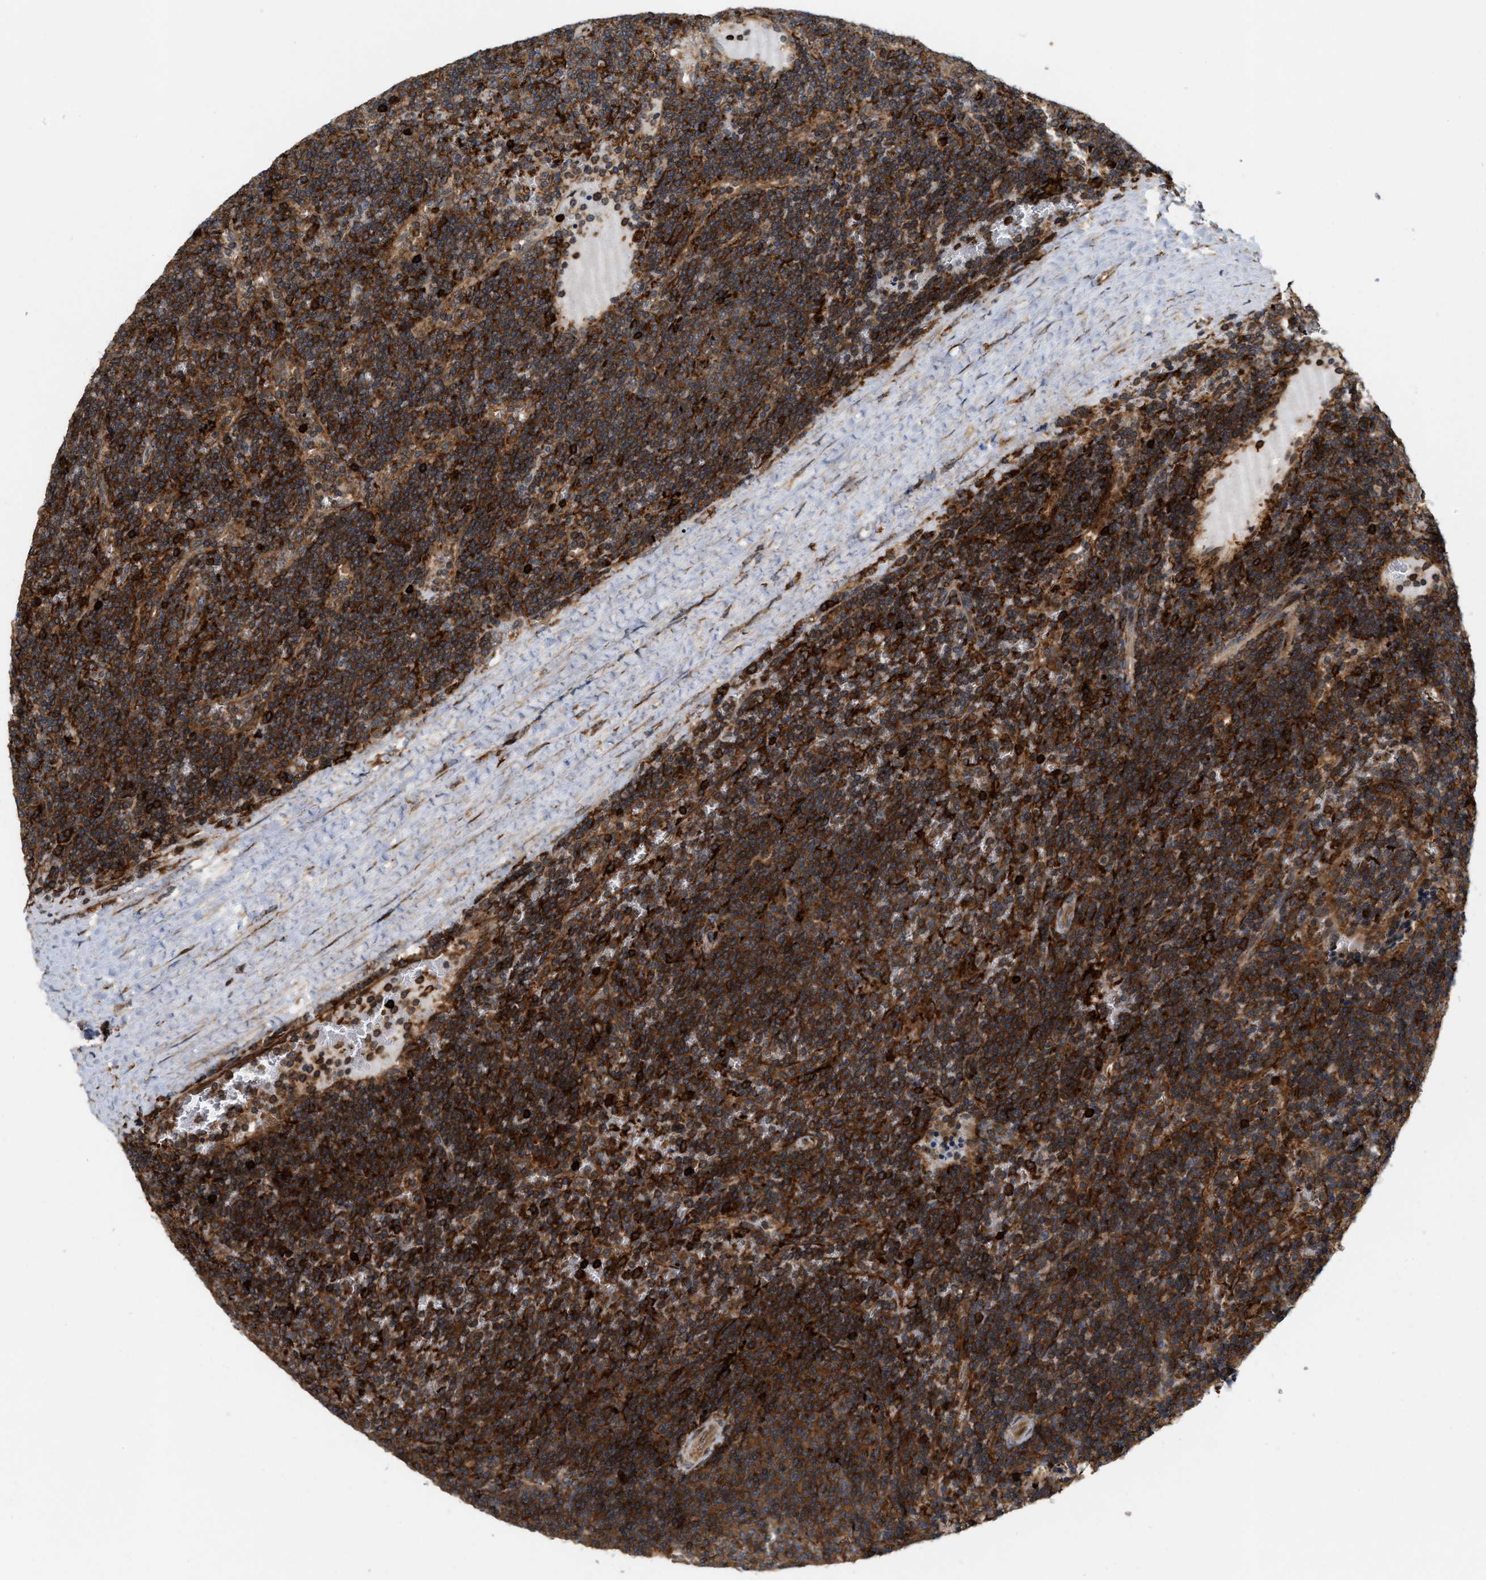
{"staining": {"intensity": "strong", "quantity": ">75%", "location": "cytoplasmic/membranous"}, "tissue": "lymphoma", "cell_type": "Tumor cells", "image_type": "cancer", "snomed": [{"axis": "morphology", "description": "Malignant lymphoma, non-Hodgkin's type, Low grade"}, {"axis": "topography", "description": "Spleen"}], "caption": "Immunohistochemistry (IHC) staining of malignant lymphoma, non-Hodgkin's type (low-grade), which shows high levels of strong cytoplasmic/membranous positivity in about >75% of tumor cells indicating strong cytoplasmic/membranous protein positivity. The staining was performed using DAB (3,3'-diaminobenzidine) (brown) for protein detection and nuclei were counterstained in hematoxylin (blue).", "gene": "IQCE", "patient": {"sex": "female", "age": 50}}